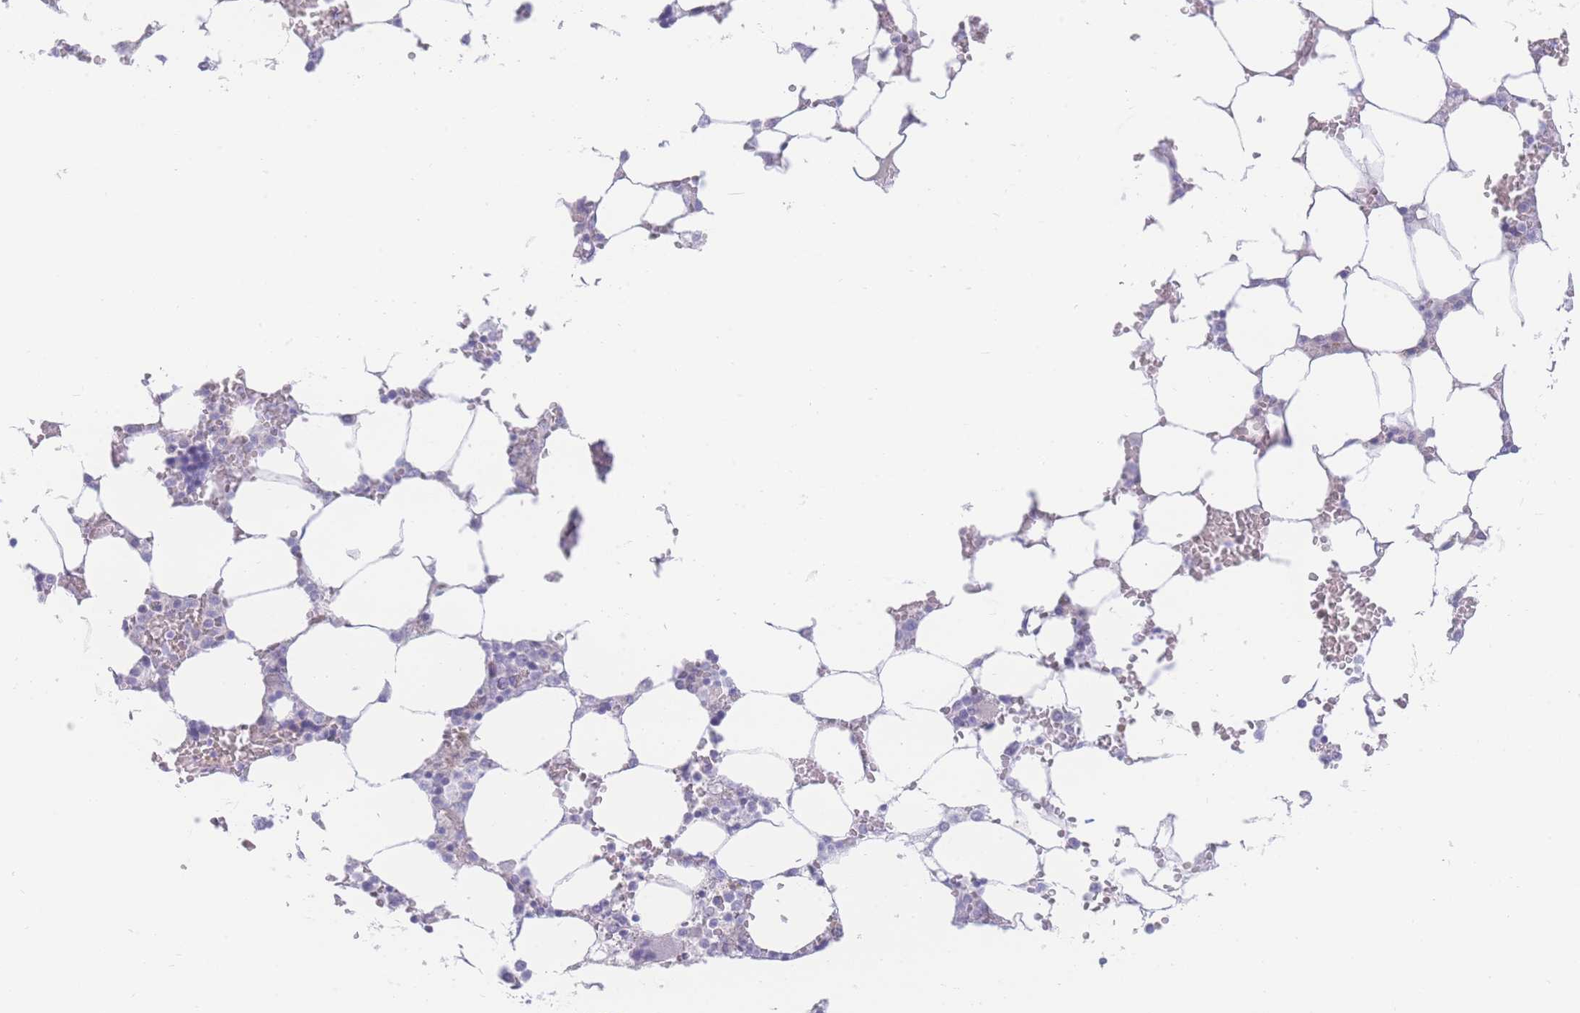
{"staining": {"intensity": "weak", "quantity": "<25%", "location": "cytoplasmic/membranous"}, "tissue": "bone marrow", "cell_type": "Hematopoietic cells", "image_type": "normal", "snomed": [{"axis": "morphology", "description": "Normal tissue, NOS"}, {"axis": "topography", "description": "Bone marrow"}], "caption": "Immunohistochemical staining of normal human bone marrow displays no significant positivity in hematopoietic cells.", "gene": "PRSS22", "patient": {"sex": "male", "age": 64}}